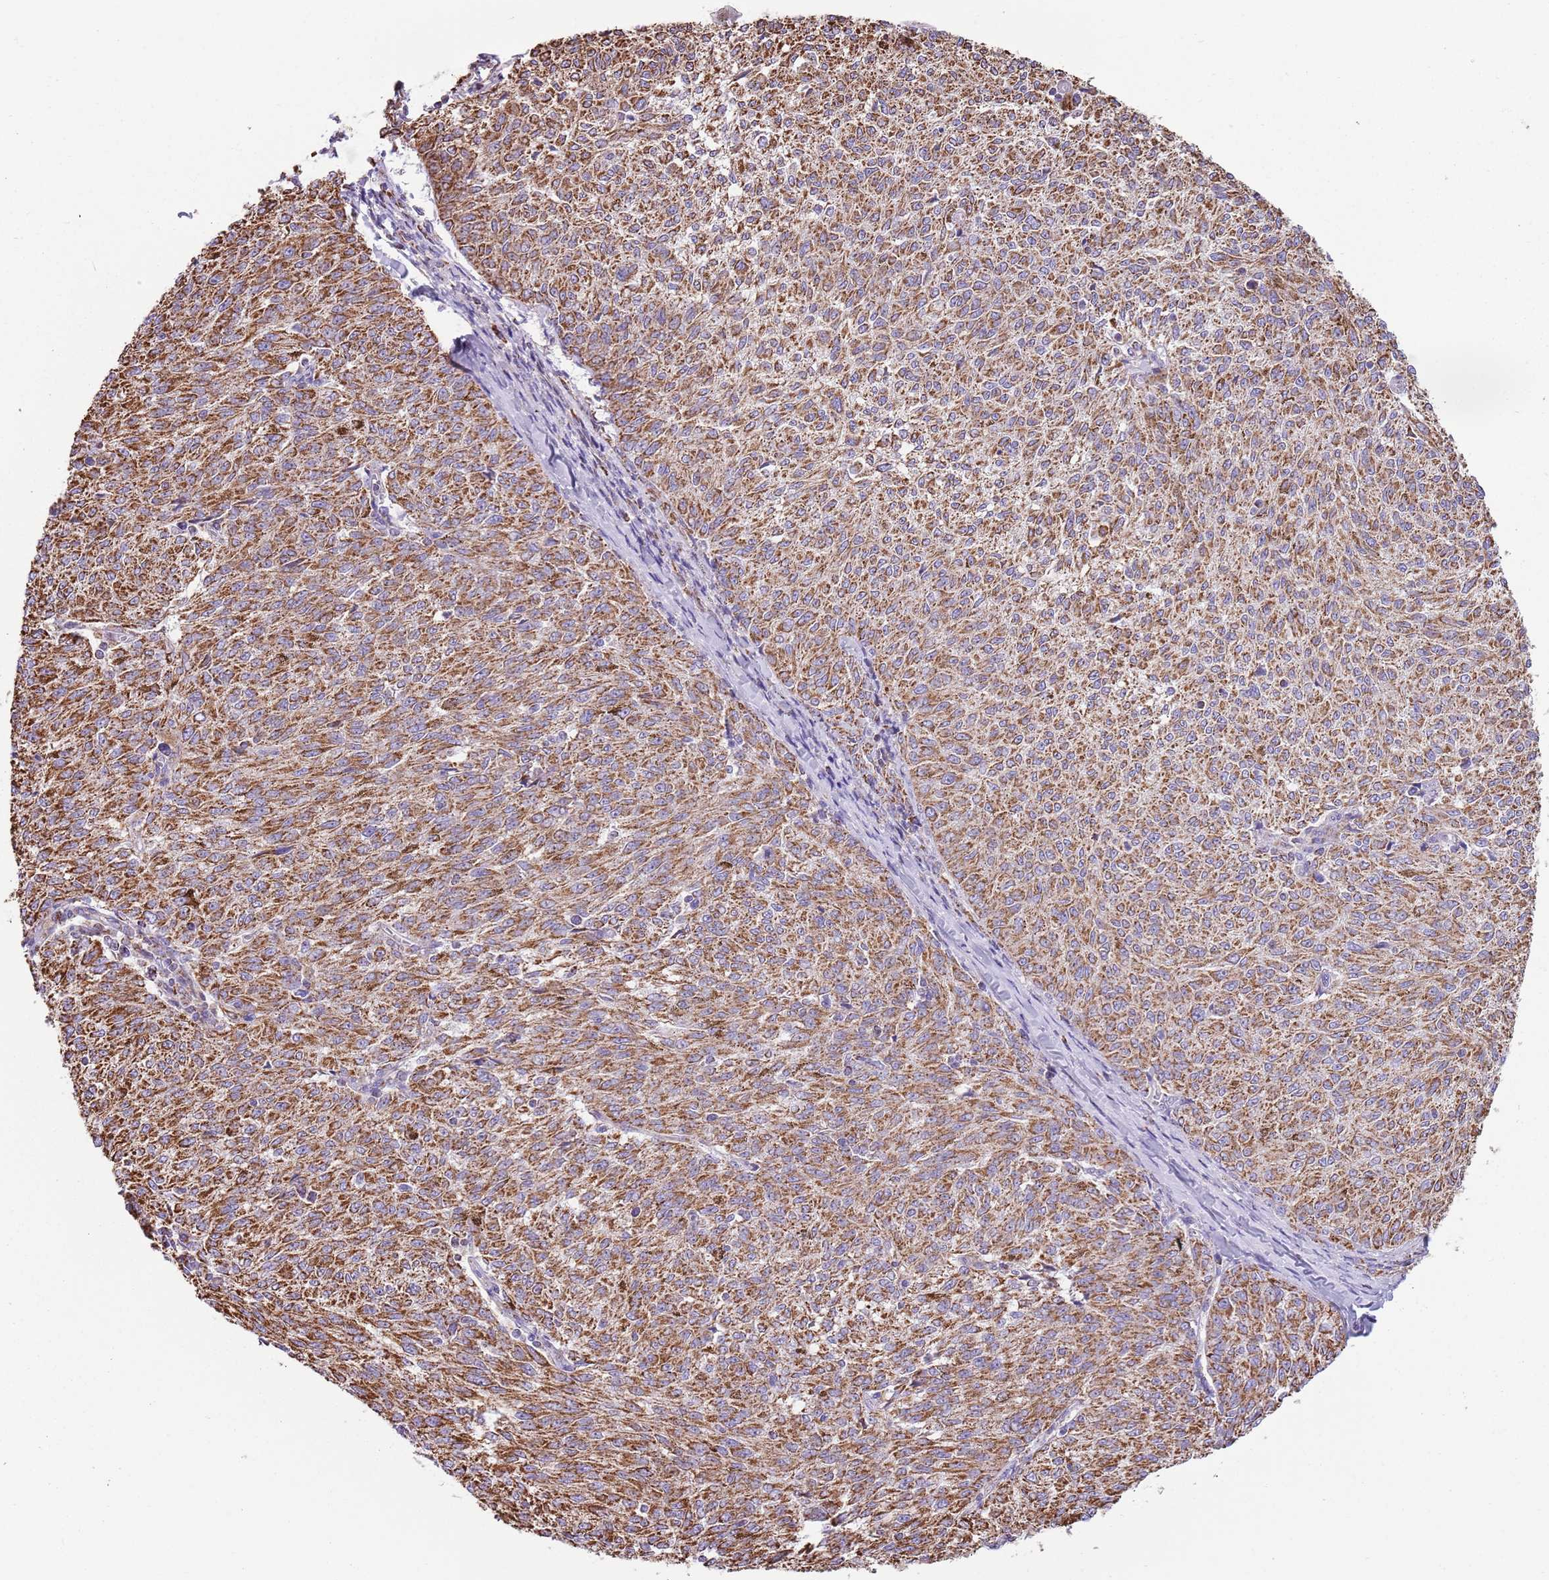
{"staining": {"intensity": "strong", "quantity": ">75%", "location": "cytoplasmic/membranous"}, "tissue": "melanoma", "cell_type": "Tumor cells", "image_type": "cancer", "snomed": [{"axis": "morphology", "description": "Malignant melanoma, NOS"}, {"axis": "topography", "description": "Skin"}], "caption": "Human malignant melanoma stained with a brown dye exhibits strong cytoplasmic/membranous positive positivity in about >75% of tumor cells.", "gene": "TTLL1", "patient": {"sex": "female", "age": 72}}